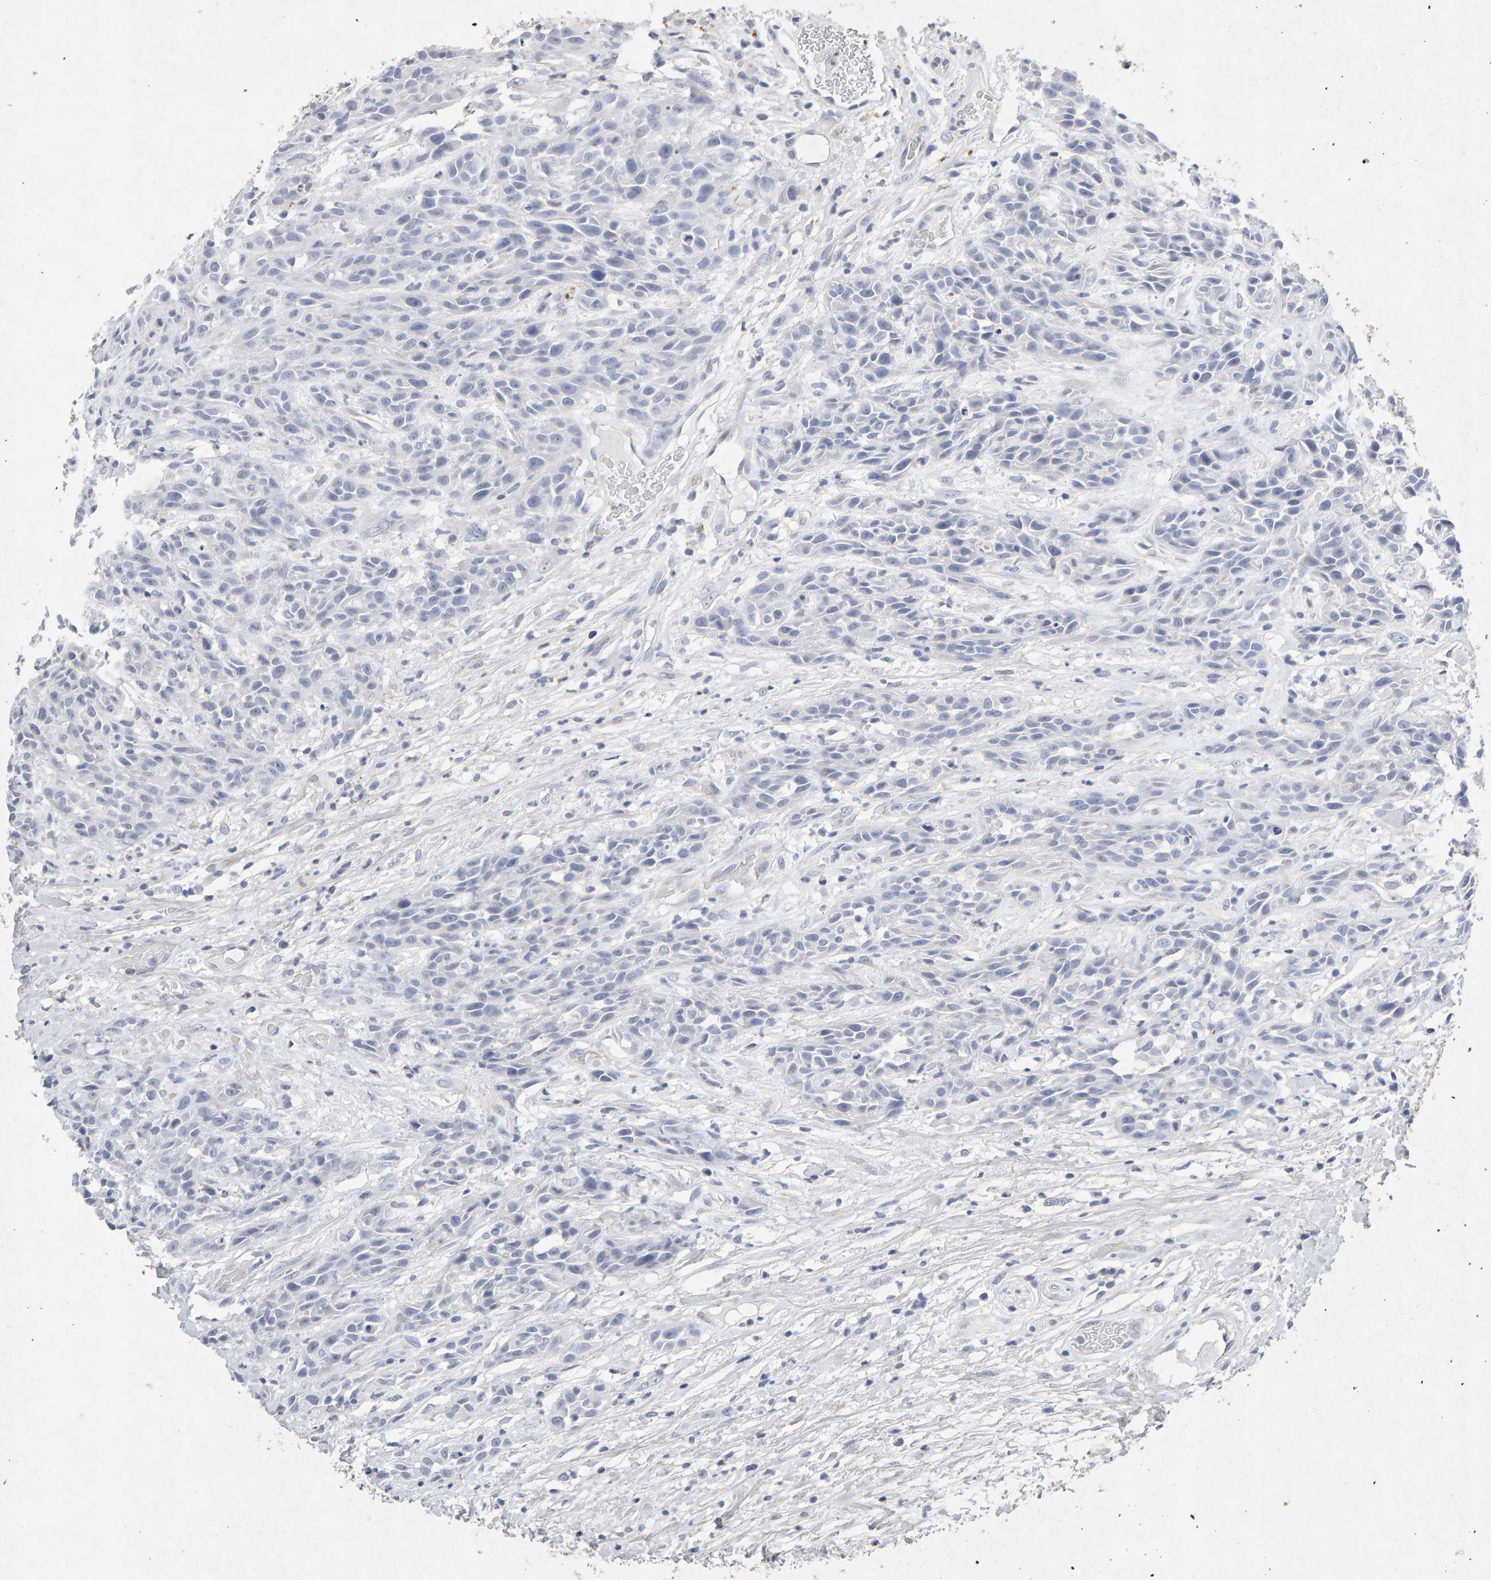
{"staining": {"intensity": "negative", "quantity": "none", "location": "none"}, "tissue": "head and neck cancer", "cell_type": "Tumor cells", "image_type": "cancer", "snomed": [{"axis": "morphology", "description": "Normal tissue, NOS"}, {"axis": "morphology", "description": "Squamous cell carcinoma, NOS"}, {"axis": "topography", "description": "Cartilage tissue"}, {"axis": "topography", "description": "Head-Neck"}], "caption": "DAB immunohistochemical staining of human head and neck cancer exhibits no significant expression in tumor cells. (Brightfield microscopy of DAB (3,3'-diaminobenzidine) immunohistochemistry at high magnification).", "gene": "PTPRM", "patient": {"sex": "male", "age": 62}}